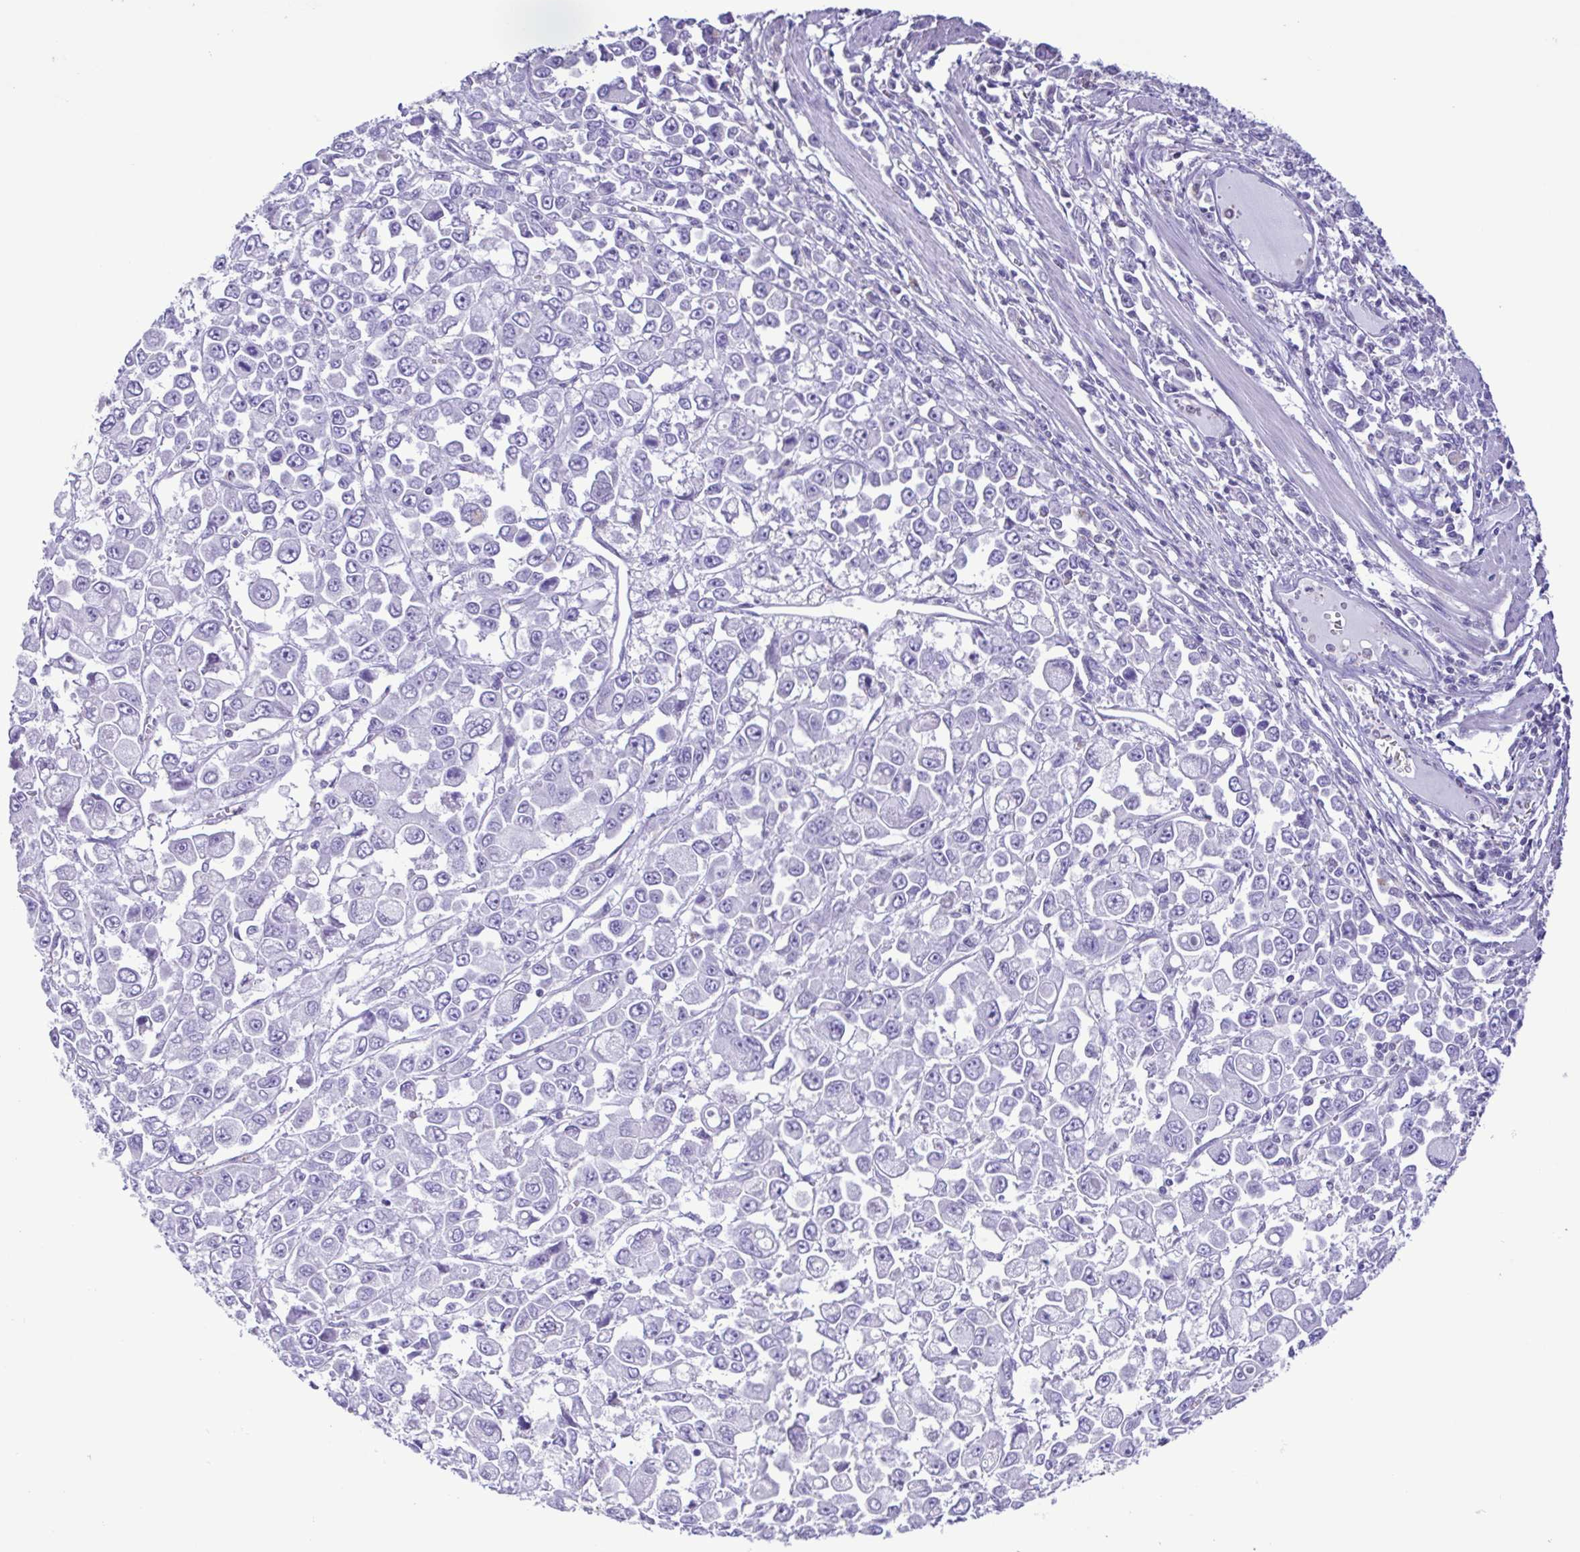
{"staining": {"intensity": "negative", "quantity": "none", "location": "none"}, "tissue": "stomach cancer", "cell_type": "Tumor cells", "image_type": "cancer", "snomed": [{"axis": "morphology", "description": "Adenocarcinoma, NOS"}, {"axis": "topography", "description": "Stomach, upper"}], "caption": "This is an immunohistochemistry image of stomach adenocarcinoma. There is no expression in tumor cells.", "gene": "CYP17A1", "patient": {"sex": "male", "age": 70}}